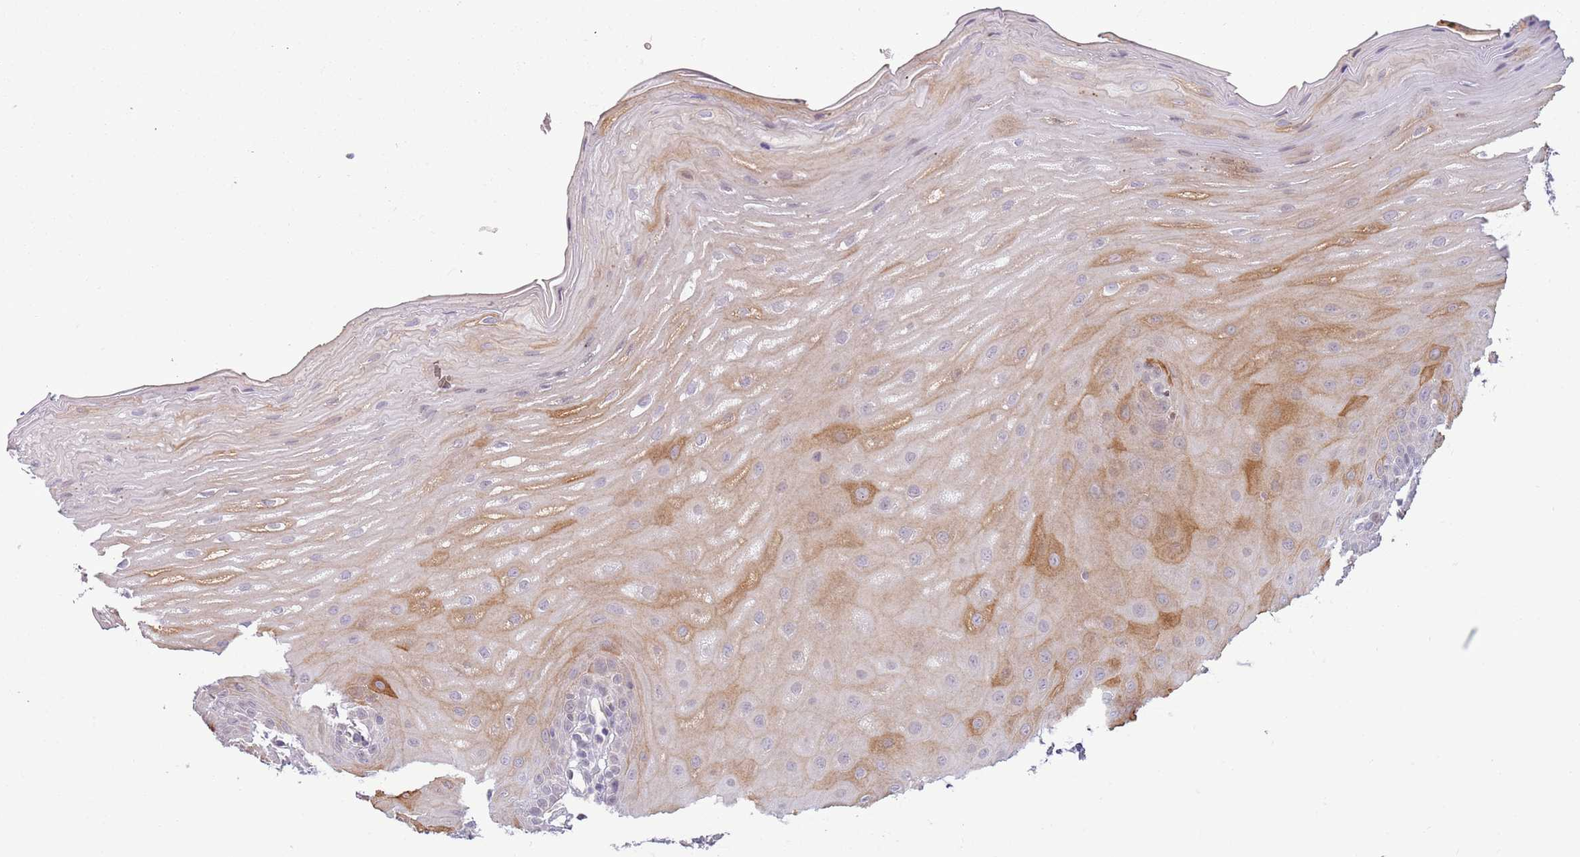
{"staining": {"intensity": "moderate", "quantity": "<25%", "location": "cytoplasmic/membranous"}, "tissue": "oral mucosa", "cell_type": "Squamous epithelial cells", "image_type": "normal", "snomed": [{"axis": "morphology", "description": "Normal tissue, NOS"}, {"axis": "topography", "description": "Oral tissue"}], "caption": "Protein staining of benign oral mucosa demonstrates moderate cytoplasmic/membranous positivity in approximately <25% of squamous epithelial cells. (IHC, brightfield microscopy, high magnification).", "gene": "MLLT11", "patient": {"sex": "female", "age": 39}}